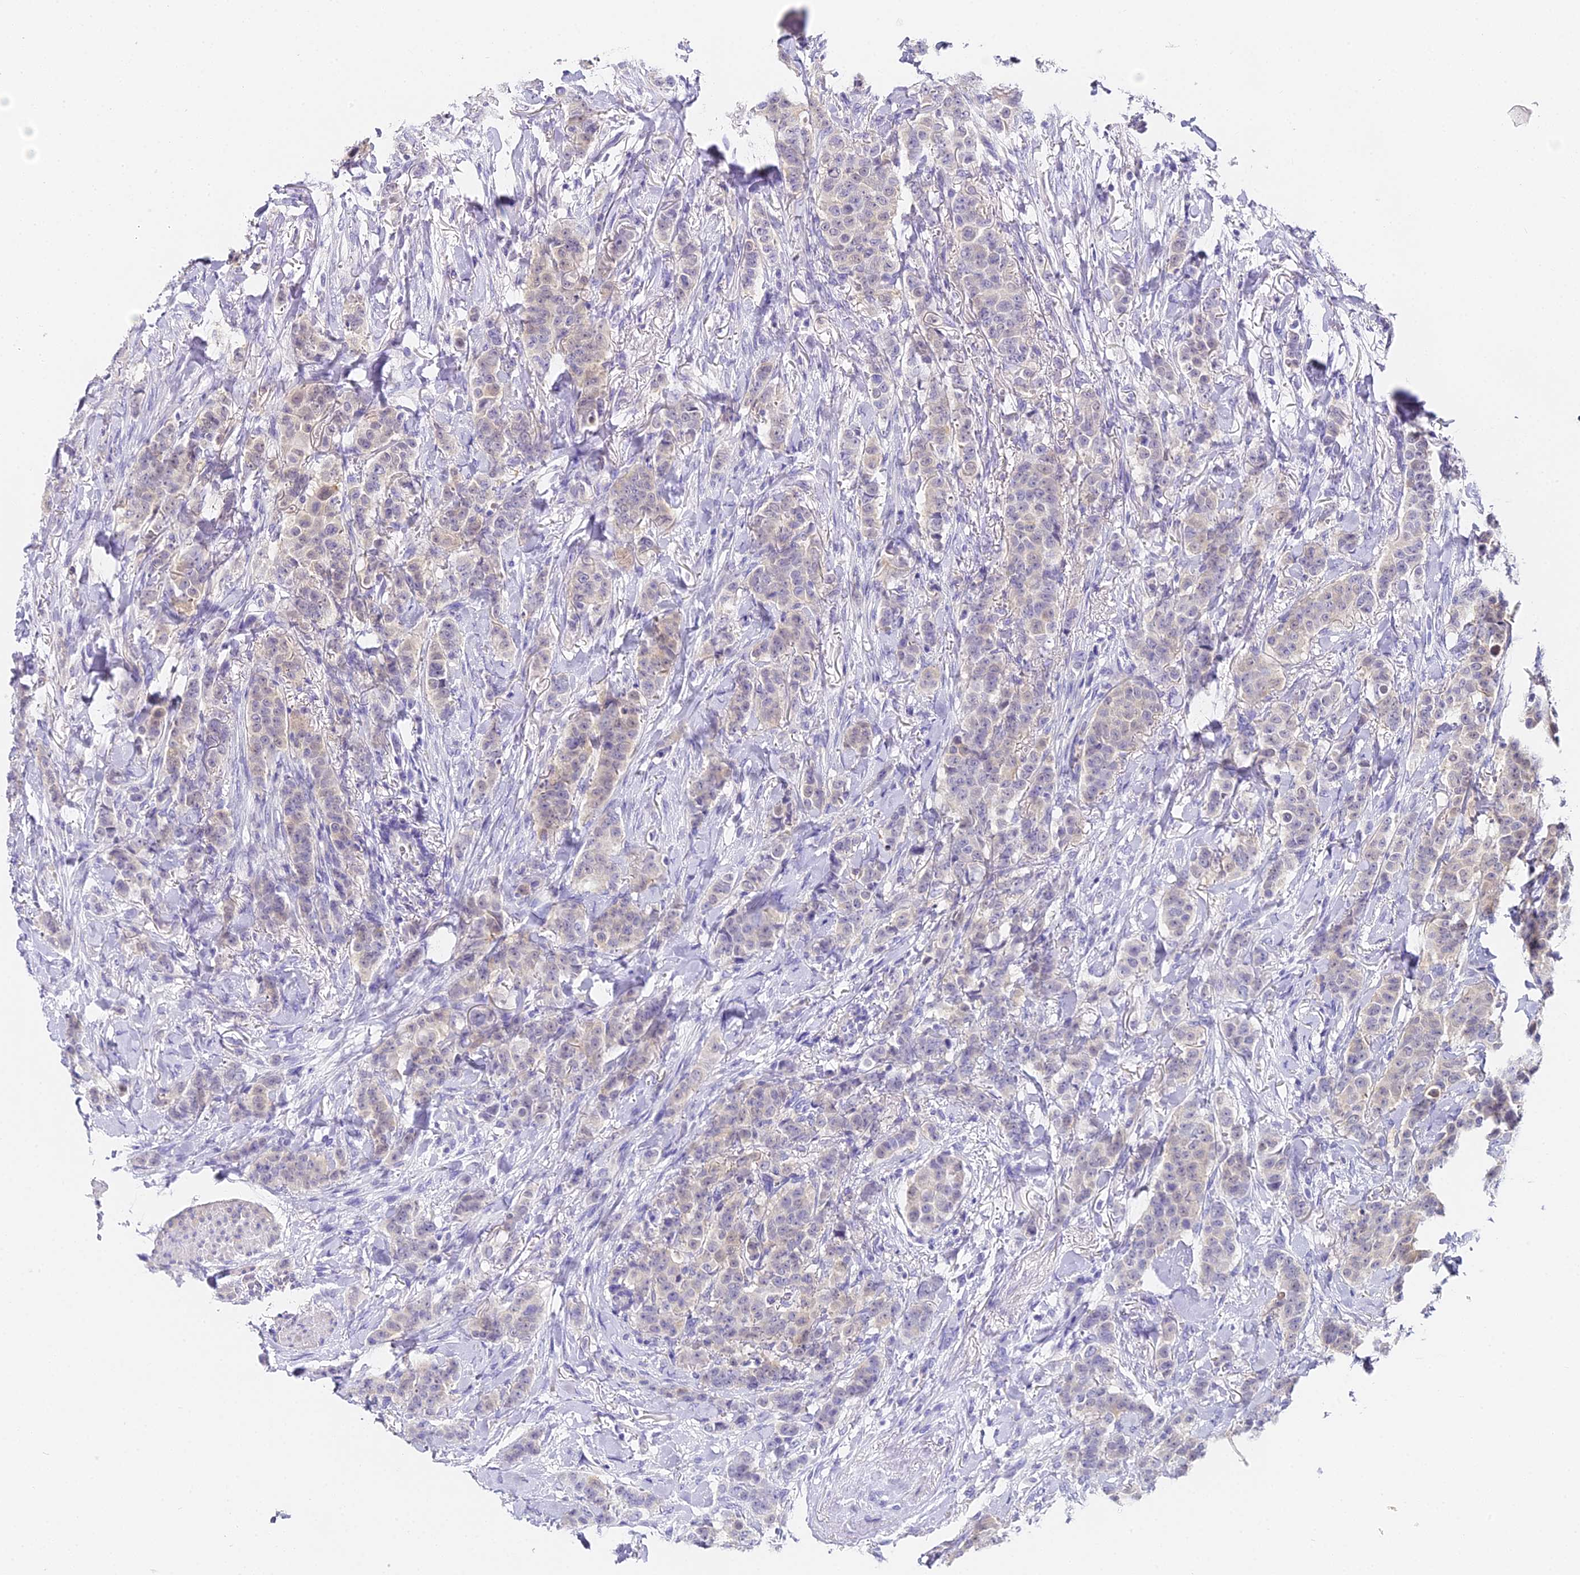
{"staining": {"intensity": "weak", "quantity": "<25%", "location": "cytoplasmic/membranous"}, "tissue": "breast cancer", "cell_type": "Tumor cells", "image_type": "cancer", "snomed": [{"axis": "morphology", "description": "Duct carcinoma"}, {"axis": "topography", "description": "Breast"}], "caption": "Tumor cells show no significant positivity in breast cancer (intraductal carcinoma).", "gene": "ABHD14A-ACY1", "patient": {"sex": "female", "age": 40}}